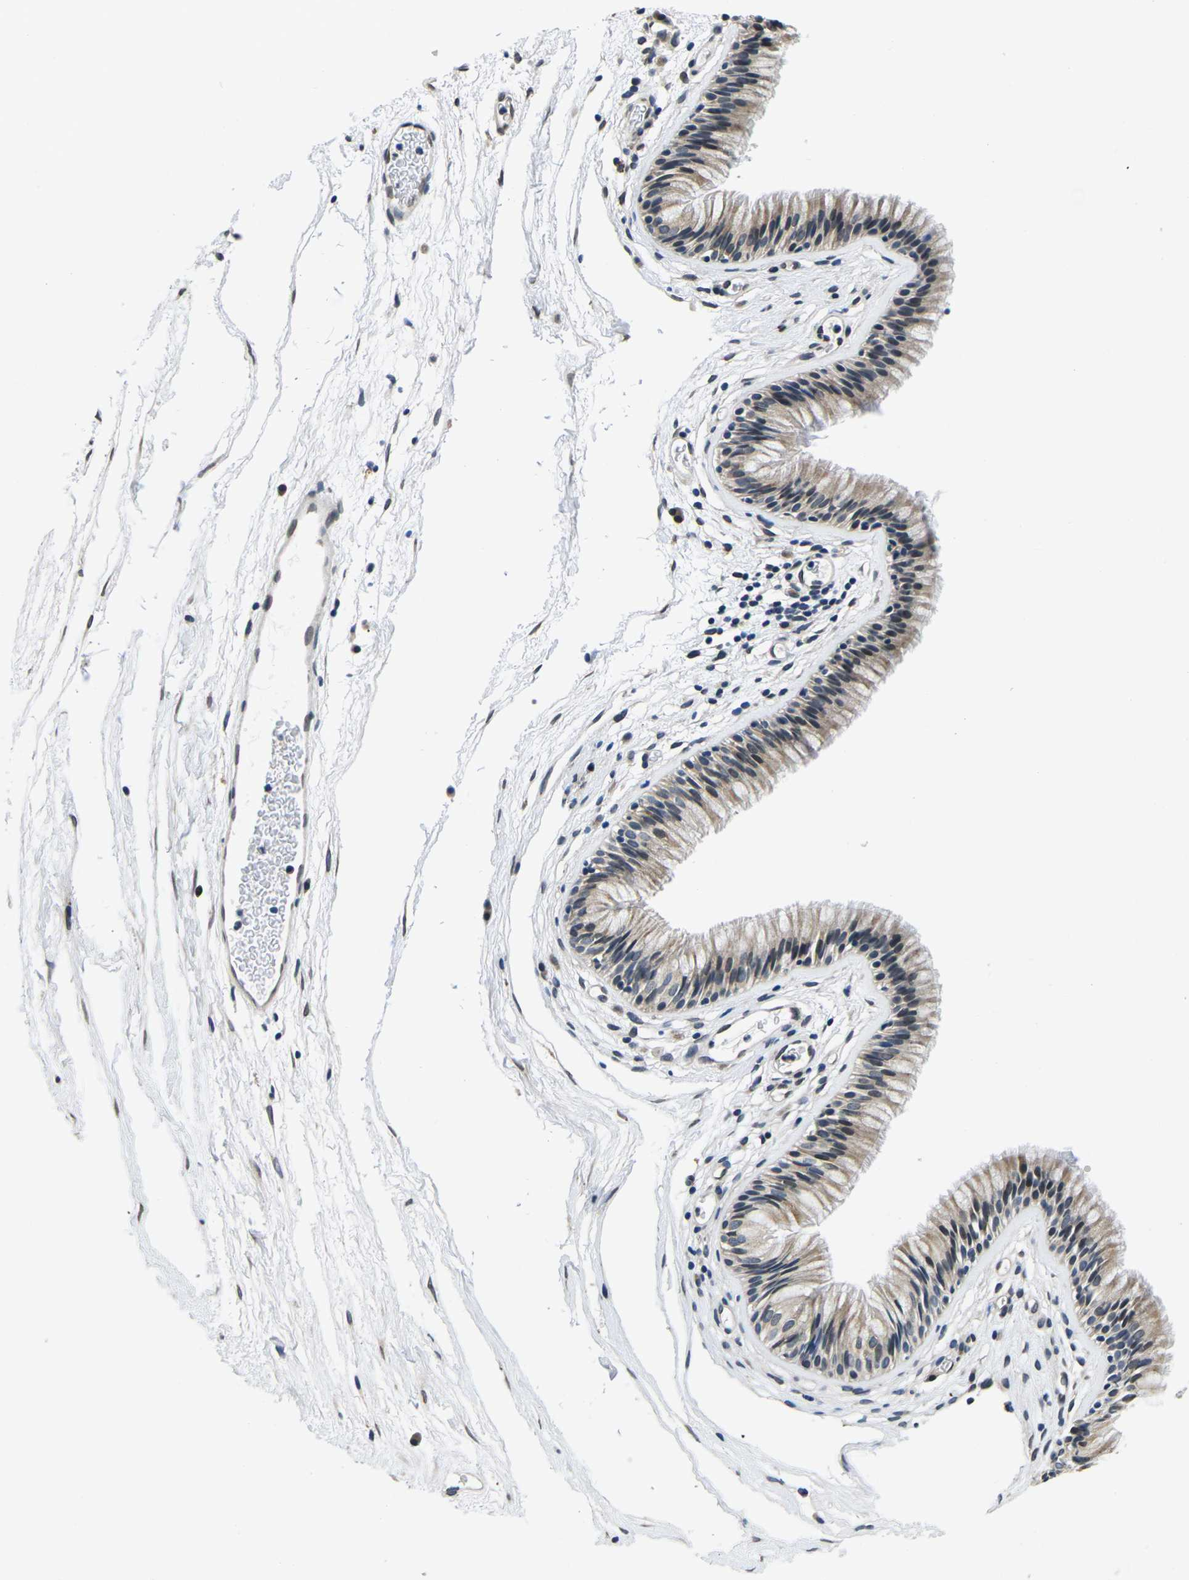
{"staining": {"intensity": "moderate", "quantity": "25%-75%", "location": "cytoplasmic/membranous,nuclear"}, "tissue": "nasopharynx", "cell_type": "Respiratory epithelial cells", "image_type": "normal", "snomed": [{"axis": "morphology", "description": "Normal tissue, NOS"}, {"axis": "morphology", "description": "Inflammation, NOS"}, {"axis": "topography", "description": "Nasopharynx"}], "caption": "Protein staining demonstrates moderate cytoplasmic/membranous,nuclear staining in about 25%-75% of respiratory epithelial cells in normal nasopharynx. Immunohistochemistry stains the protein of interest in brown and the nuclei are stained blue.", "gene": "SNX10", "patient": {"sex": "male", "age": 48}}